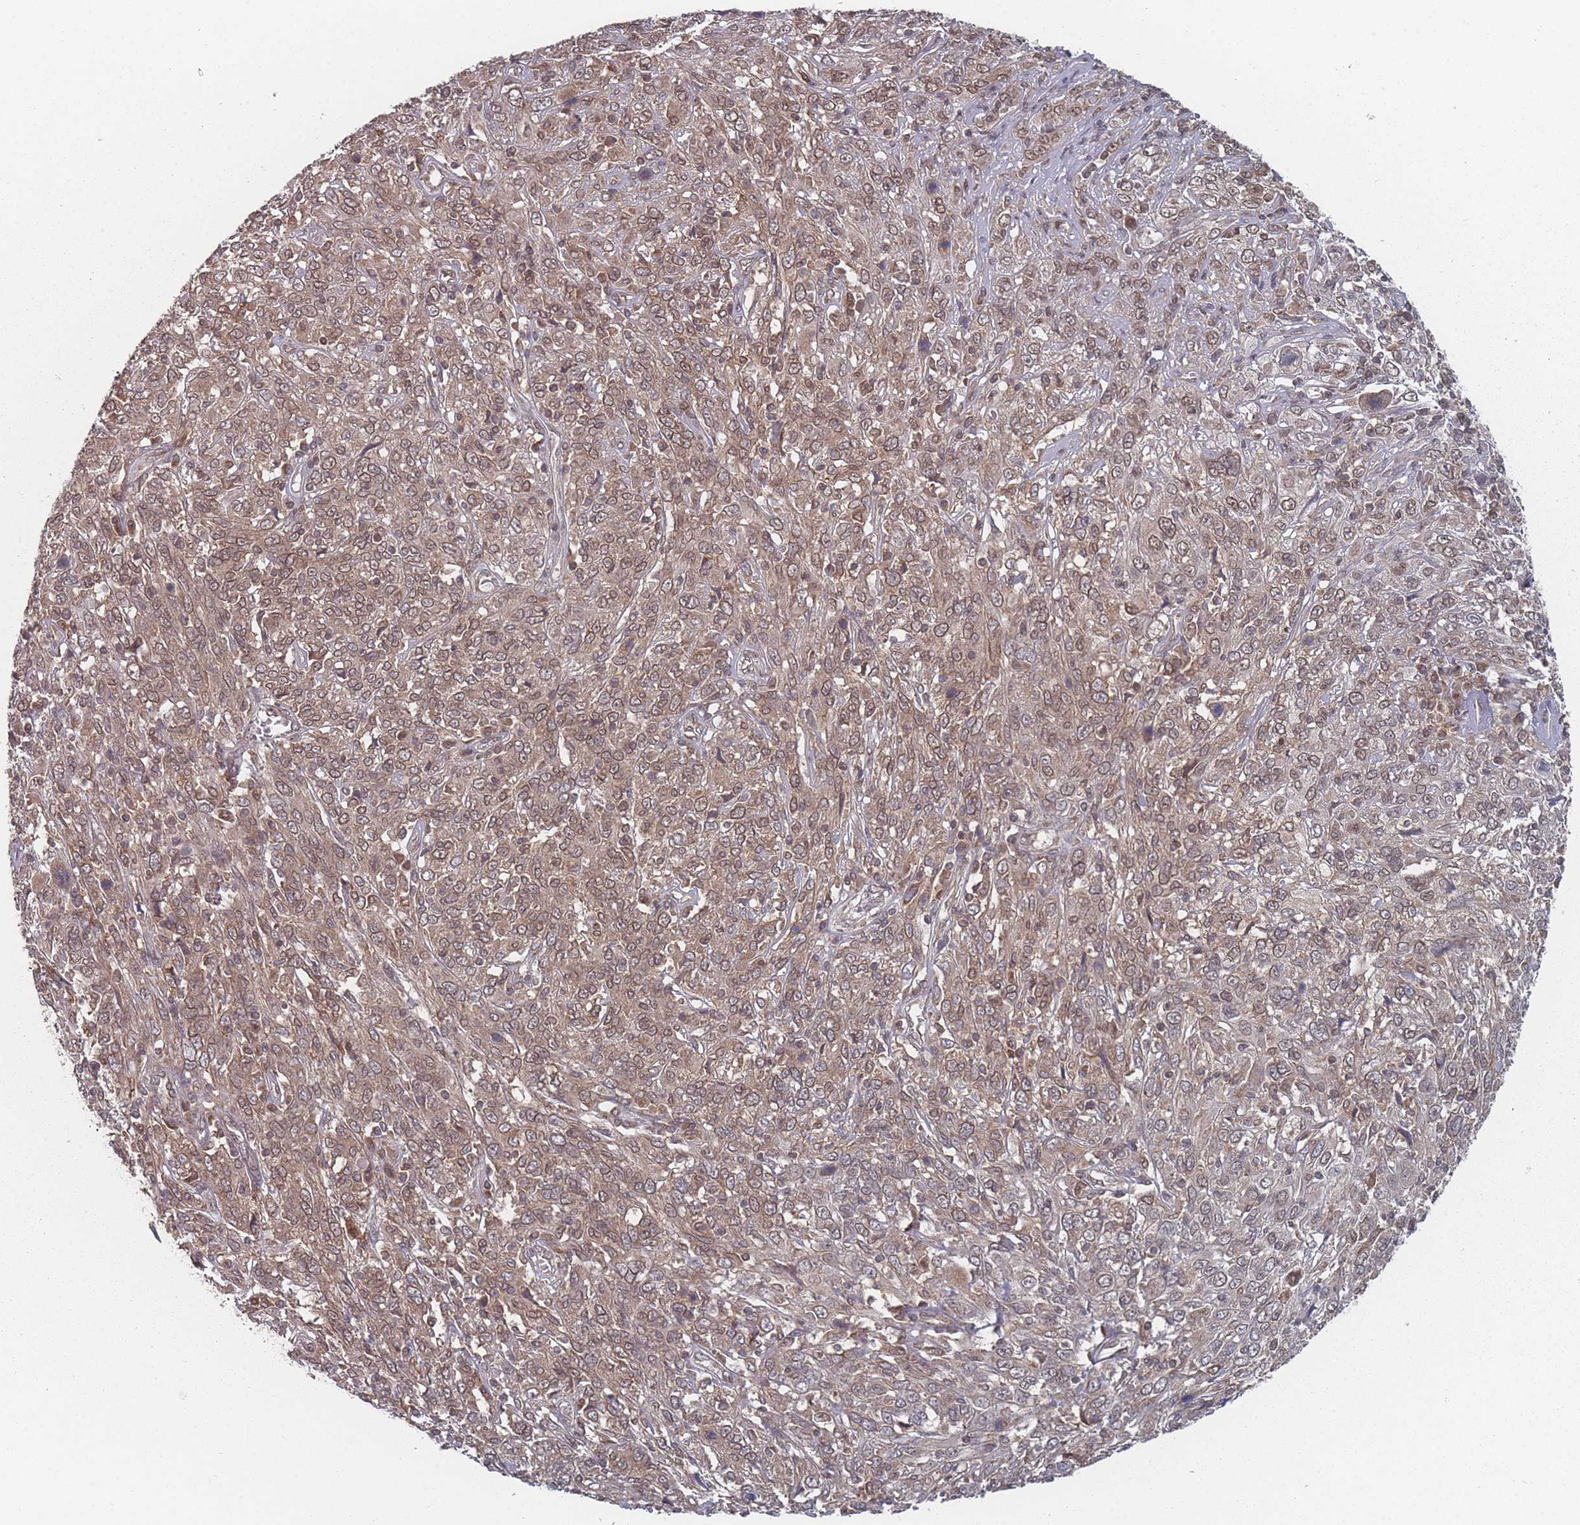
{"staining": {"intensity": "moderate", "quantity": ">75%", "location": "cytoplasmic/membranous,nuclear"}, "tissue": "cervical cancer", "cell_type": "Tumor cells", "image_type": "cancer", "snomed": [{"axis": "morphology", "description": "Squamous cell carcinoma, NOS"}, {"axis": "topography", "description": "Cervix"}], "caption": "Immunohistochemistry (IHC) histopathology image of human cervical cancer (squamous cell carcinoma) stained for a protein (brown), which shows medium levels of moderate cytoplasmic/membranous and nuclear positivity in approximately >75% of tumor cells.", "gene": "TBC1D25", "patient": {"sex": "female", "age": 46}}